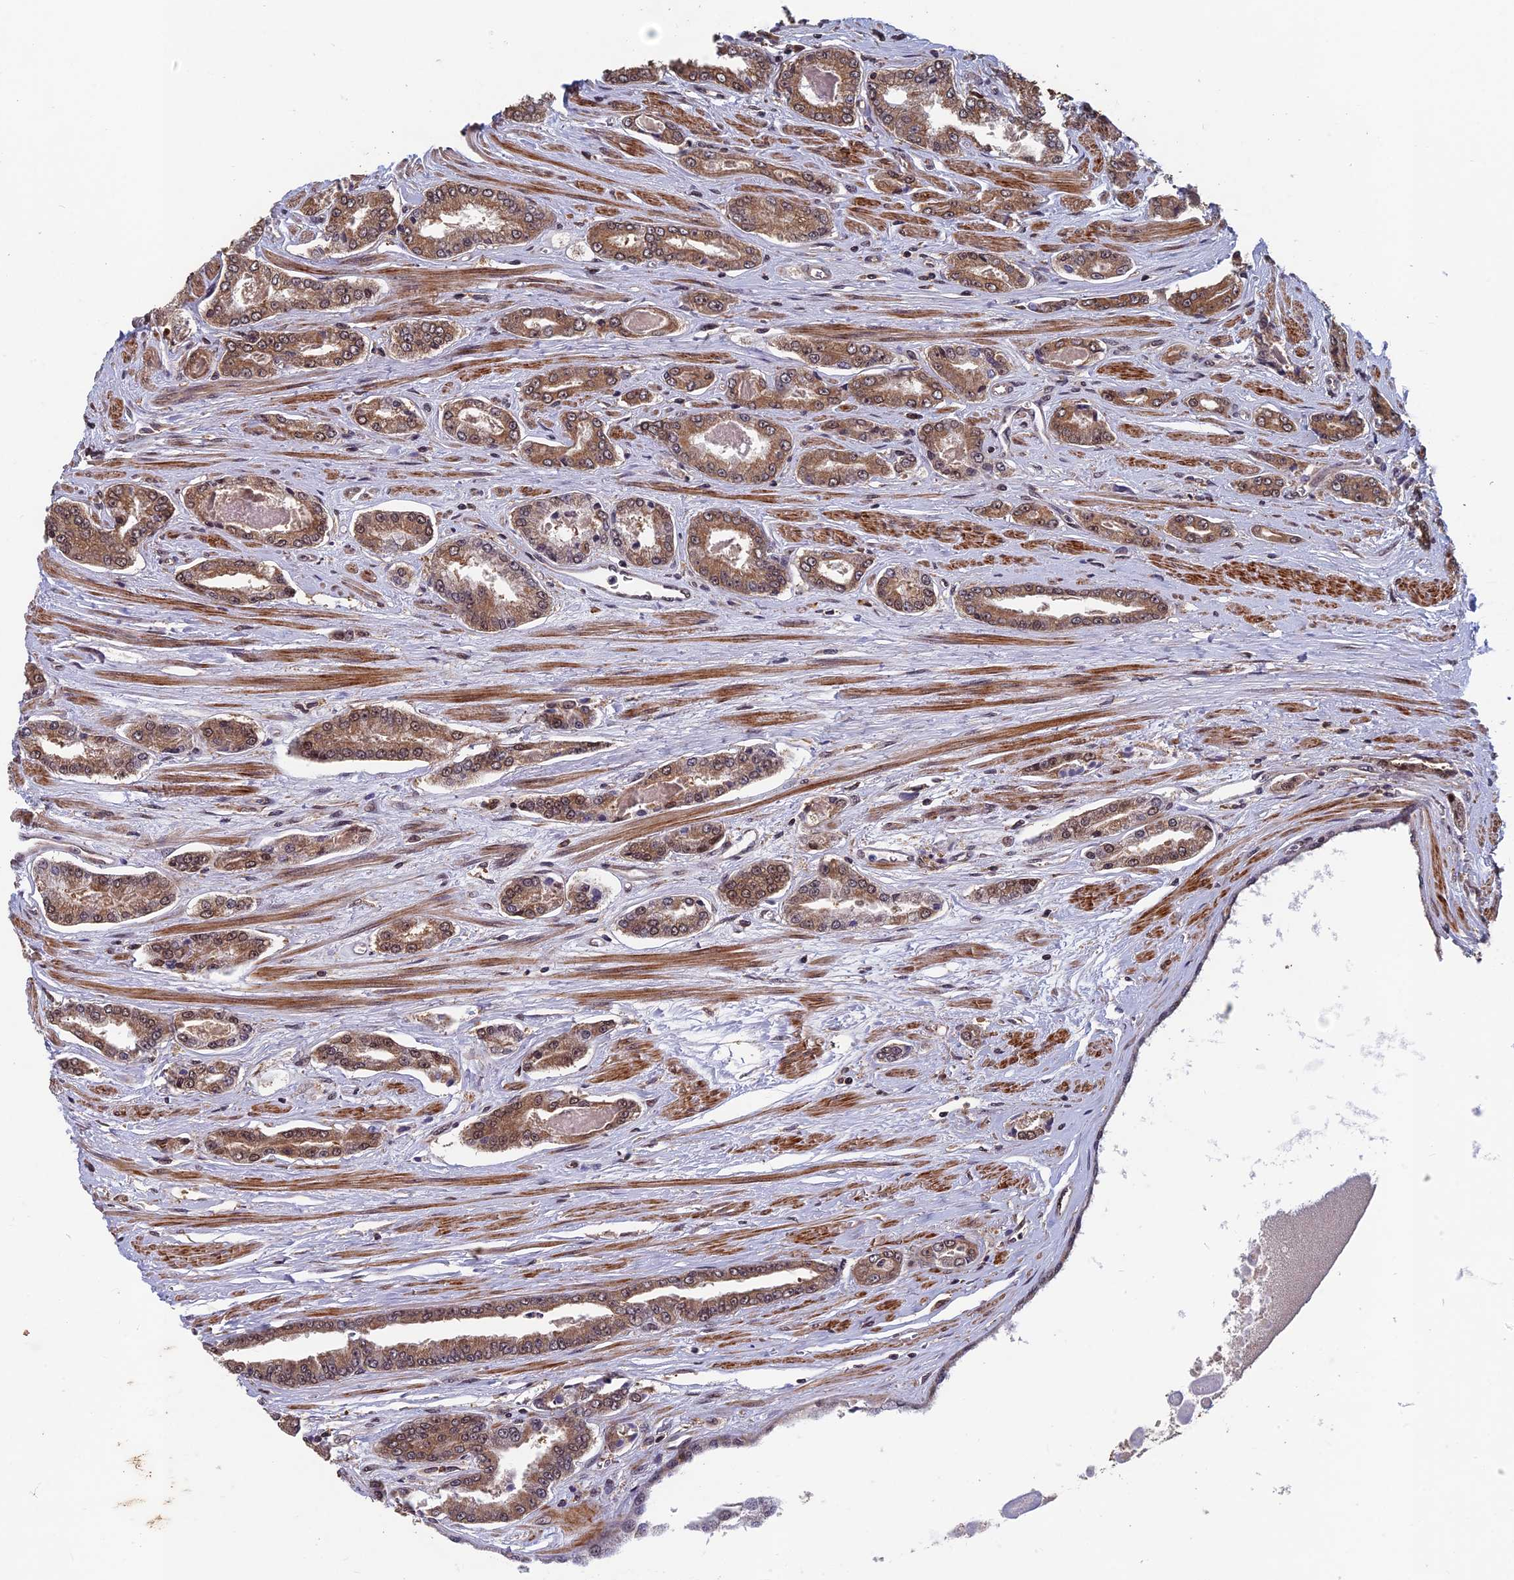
{"staining": {"intensity": "moderate", "quantity": ">75%", "location": "cytoplasmic/membranous"}, "tissue": "prostate cancer", "cell_type": "Tumor cells", "image_type": "cancer", "snomed": [{"axis": "morphology", "description": "Adenocarcinoma, High grade"}, {"axis": "topography", "description": "Prostate"}], "caption": "Protein expression analysis of human prostate cancer reveals moderate cytoplasmic/membranous staining in approximately >75% of tumor cells.", "gene": "FAM53C", "patient": {"sex": "male", "age": 74}}